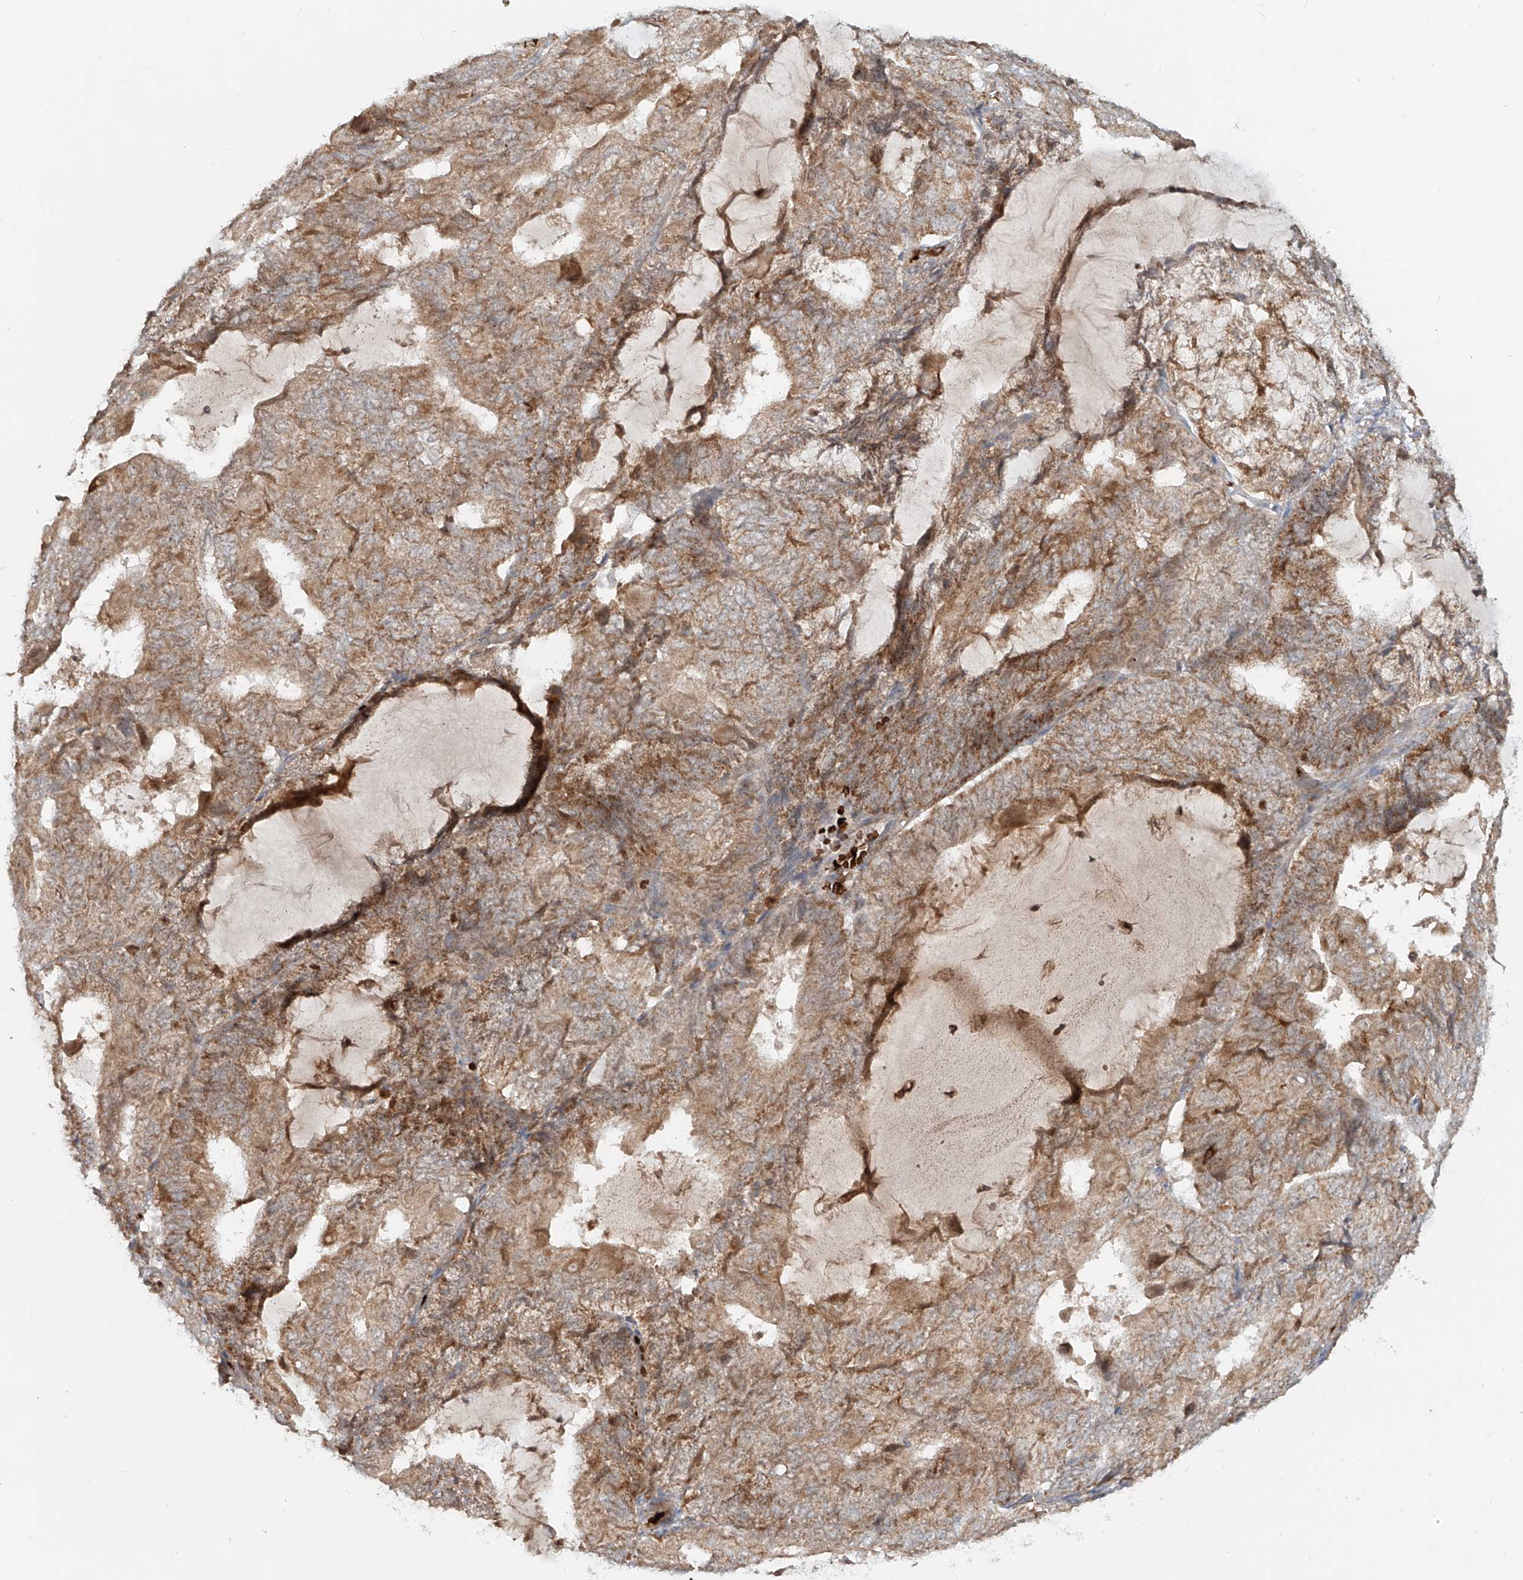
{"staining": {"intensity": "weak", "quantity": ">75%", "location": "cytoplasmic/membranous"}, "tissue": "endometrial cancer", "cell_type": "Tumor cells", "image_type": "cancer", "snomed": [{"axis": "morphology", "description": "Adenocarcinoma, NOS"}, {"axis": "topography", "description": "Endometrium"}], "caption": "Weak cytoplasmic/membranous positivity is present in approximately >75% of tumor cells in endometrial cancer (adenocarcinoma).", "gene": "FGD2", "patient": {"sex": "female", "age": 81}}